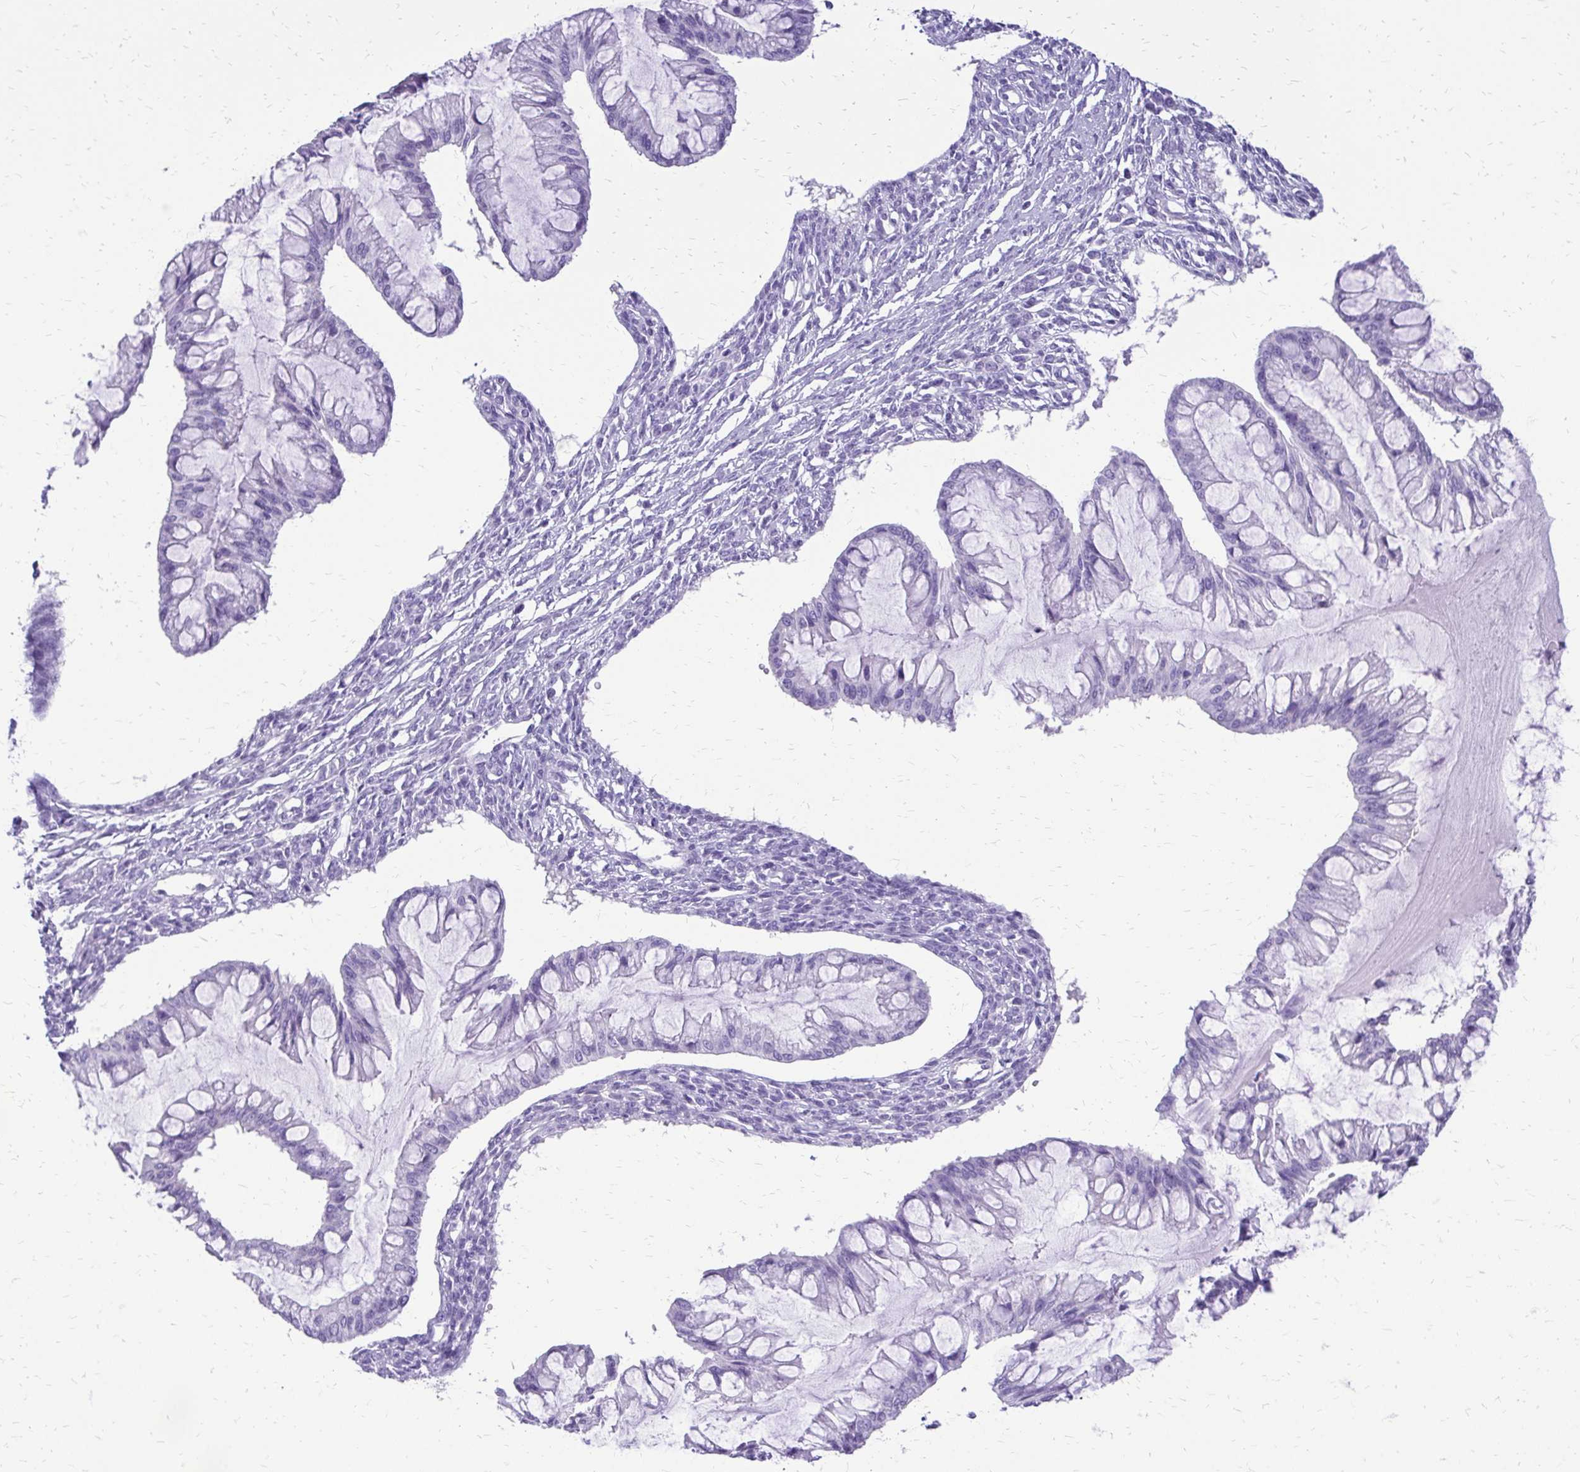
{"staining": {"intensity": "negative", "quantity": "none", "location": "none"}, "tissue": "ovarian cancer", "cell_type": "Tumor cells", "image_type": "cancer", "snomed": [{"axis": "morphology", "description": "Cystadenocarcinoma, mucinous, NOS"}, {"axis": "topography", "description": "Ovary"}], "caption": "Tumor cells show no significant expression in ovarian cancer.", "gene": "SLC32A1", "patient": {"sex": "female", "age": 73}}